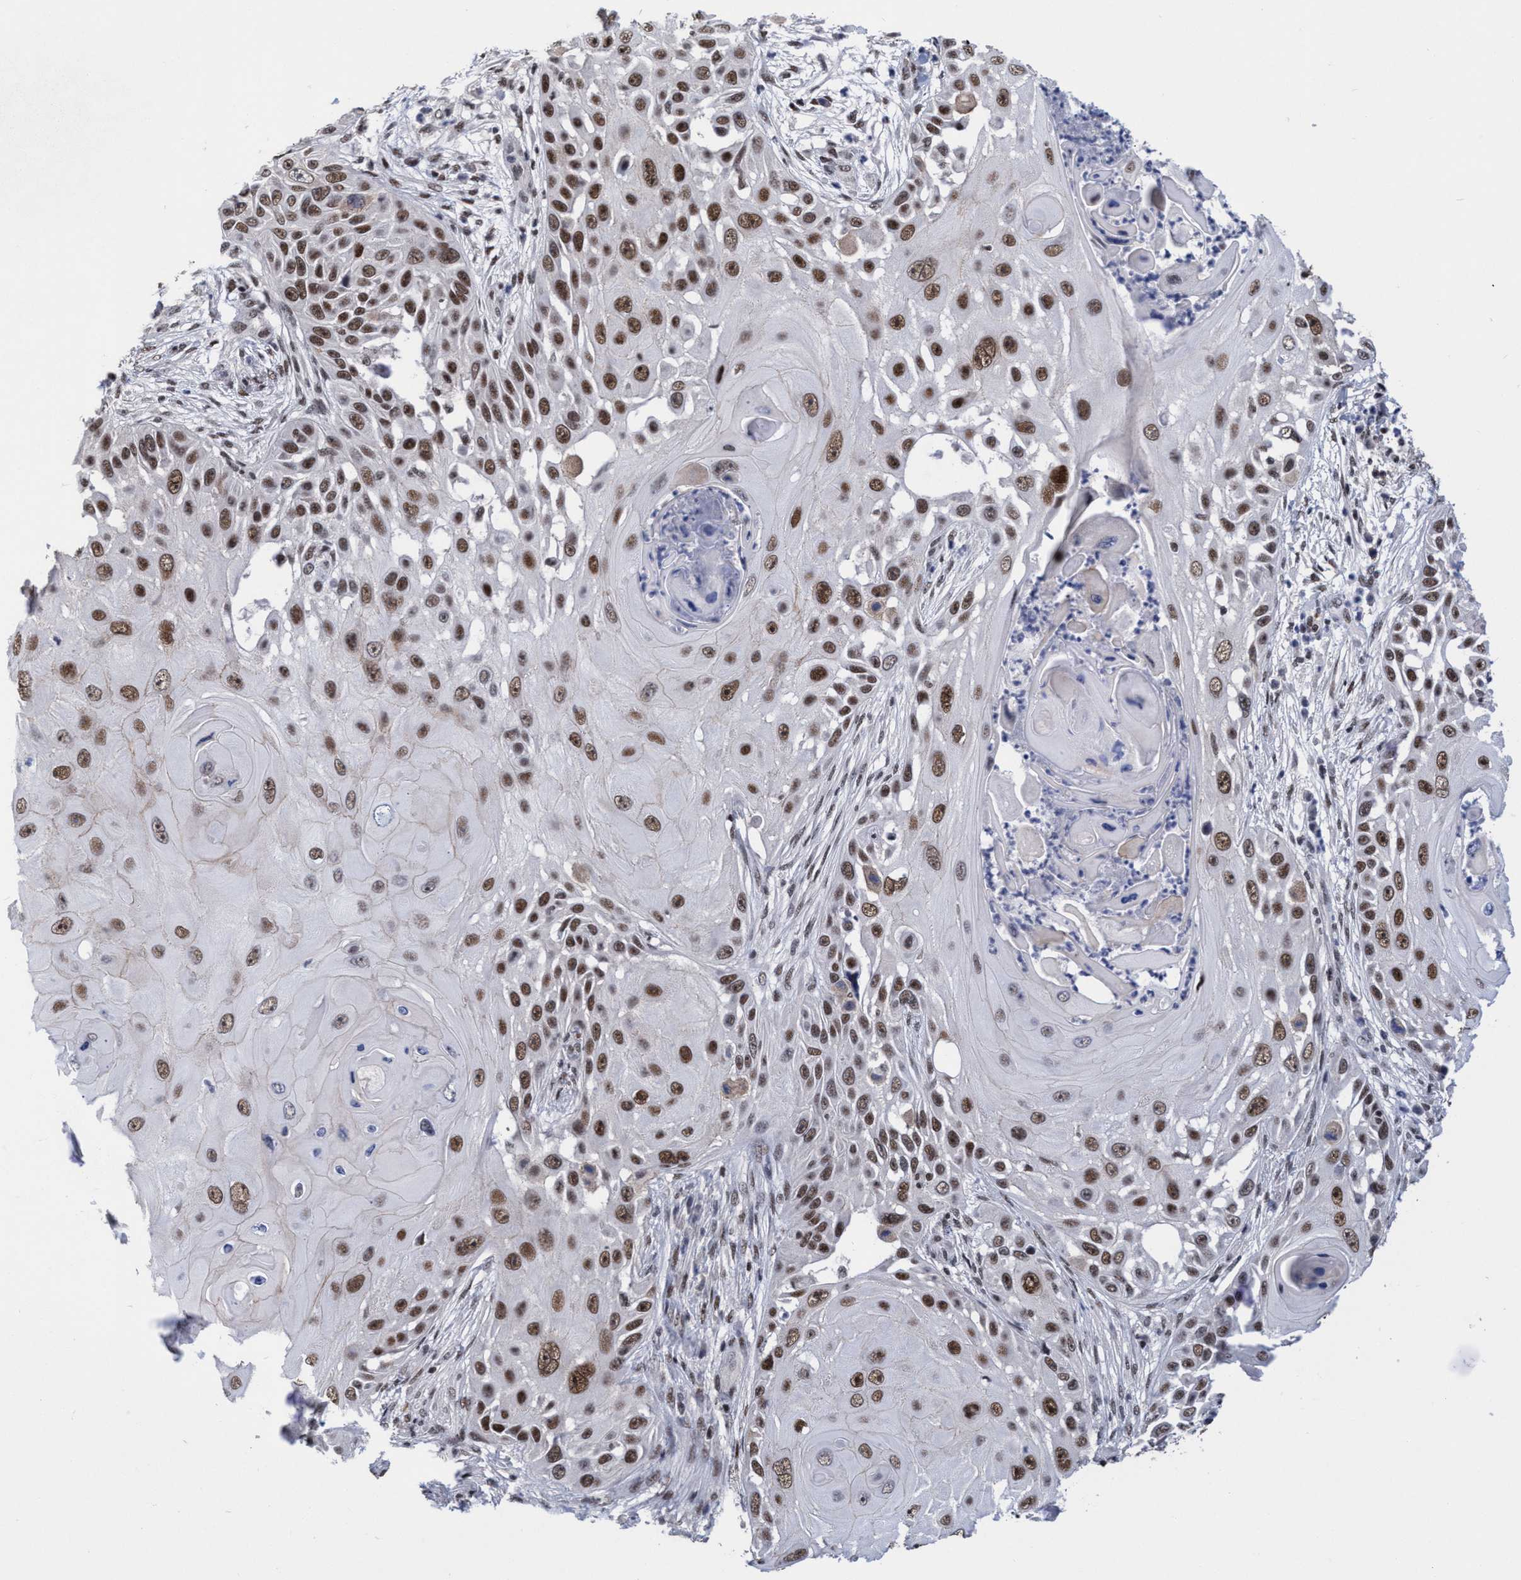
{"staining": {"intensity": "strong", "quantity": ">75%", "location": "nuclear"}, "tissue": "skin cancer", "cell_type": "Tumor cells", "image_type": "cancer", "snomed": [{"axis": "morphology", "description": "Squamous cell carcinoma, NOS"}, {"axis": "topography", "description": "Skin"}], "caption": "IHC histopathology image of neoplastic tissue: skin squamous cell carcinoma stained using immunohistochemistry (IHC) exhibits high levels of strong protein expression localized specifically in the nuclear of tumor cells, appearing as a nuclear brown color.", "gene": "C9orf78", "patient": {"sex": "female", "age": 44}}